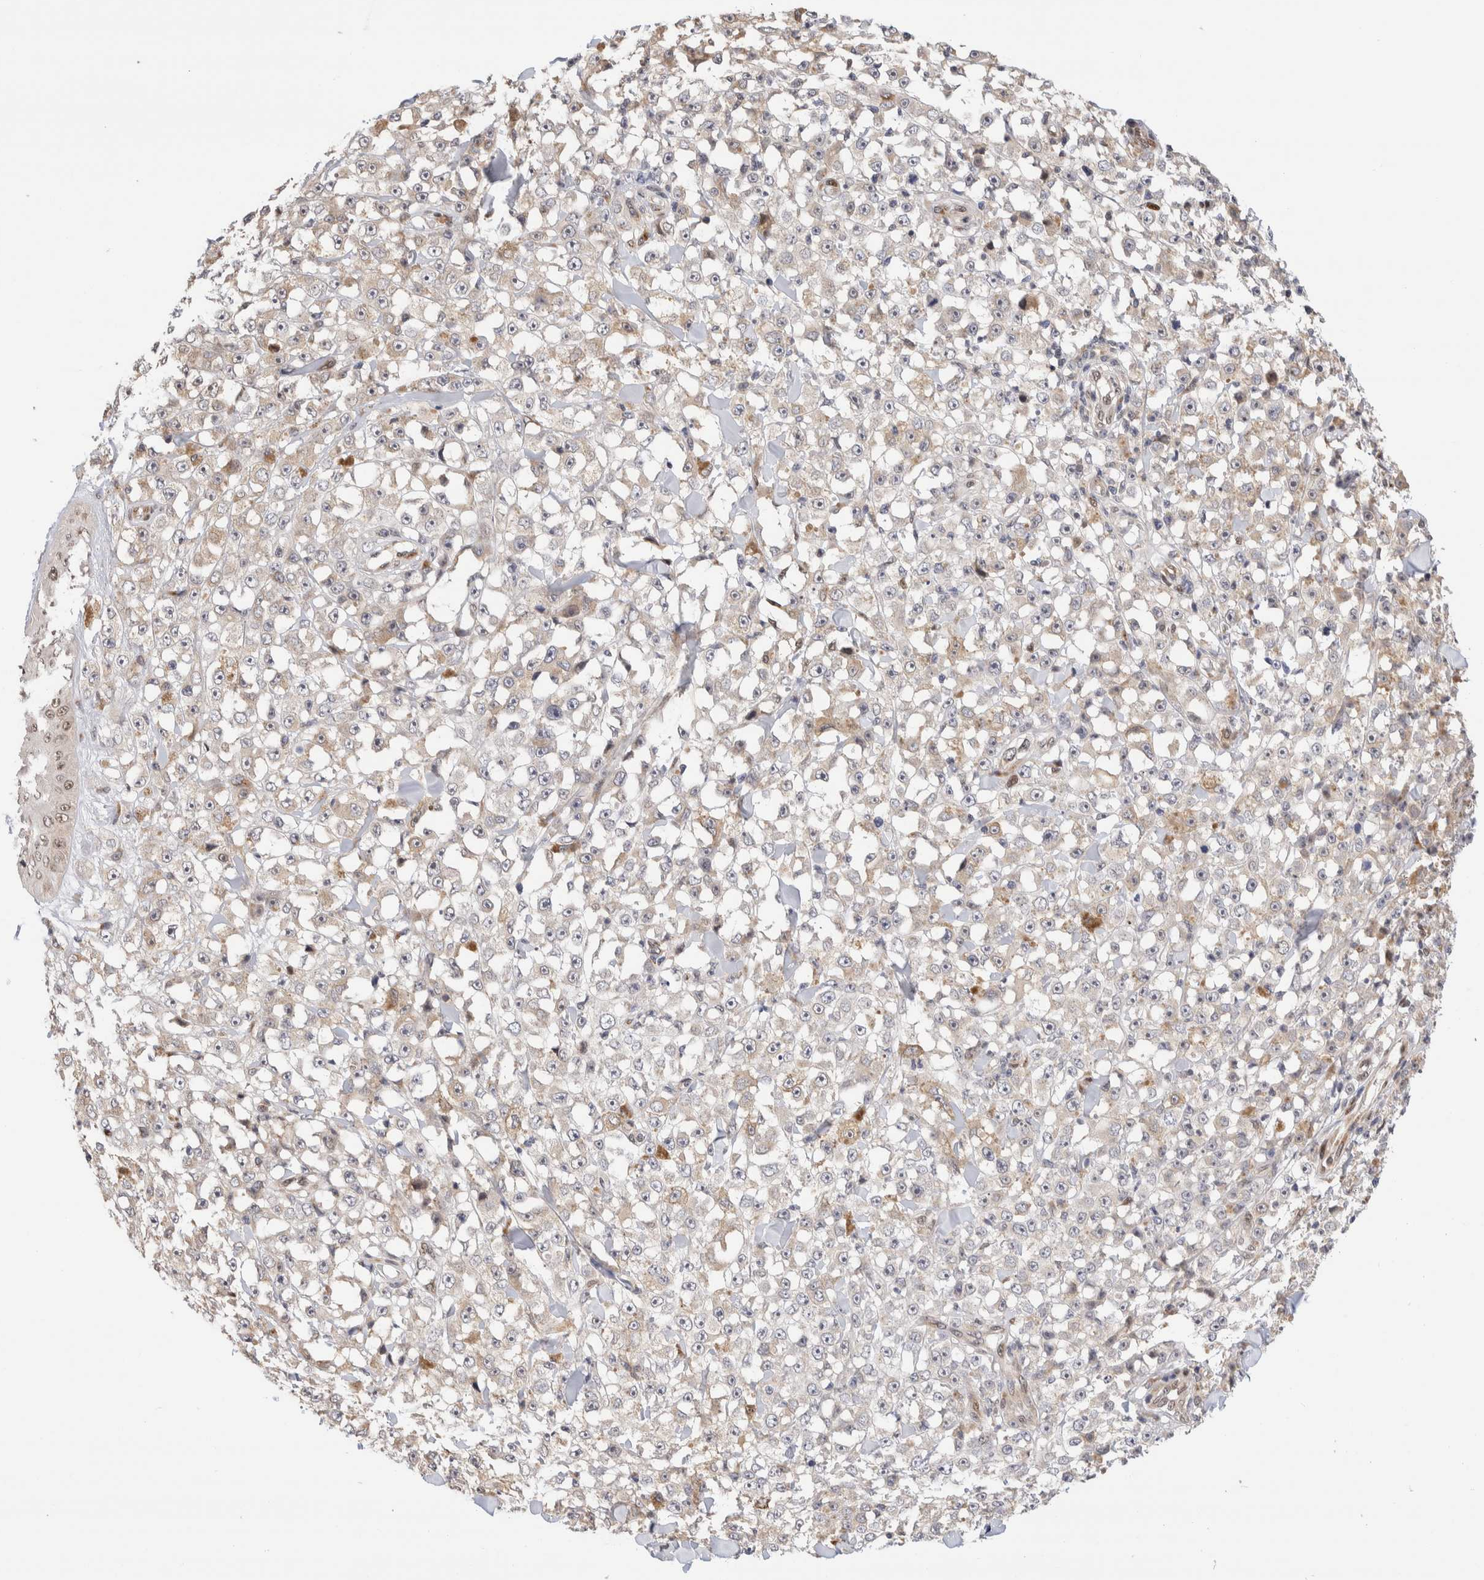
{"staining": {"intensity": "weak", "quantity": "<25%", "location": "cytoplasmic/membranous"}, "tissue": "melanoma", "cell_type": "Tumor cells", "image_type": "cancer", "snomed": [{"axis": "morphology", "description": "Malignant melanoma, NOS"}, {"axis": "topography", "description": "Skin"}], "caption": "A micrograph of human melanoma is negative for staining in tumor cells.", "gene": "NSMAF", "patient": {"sex": "female", "age": 82}}